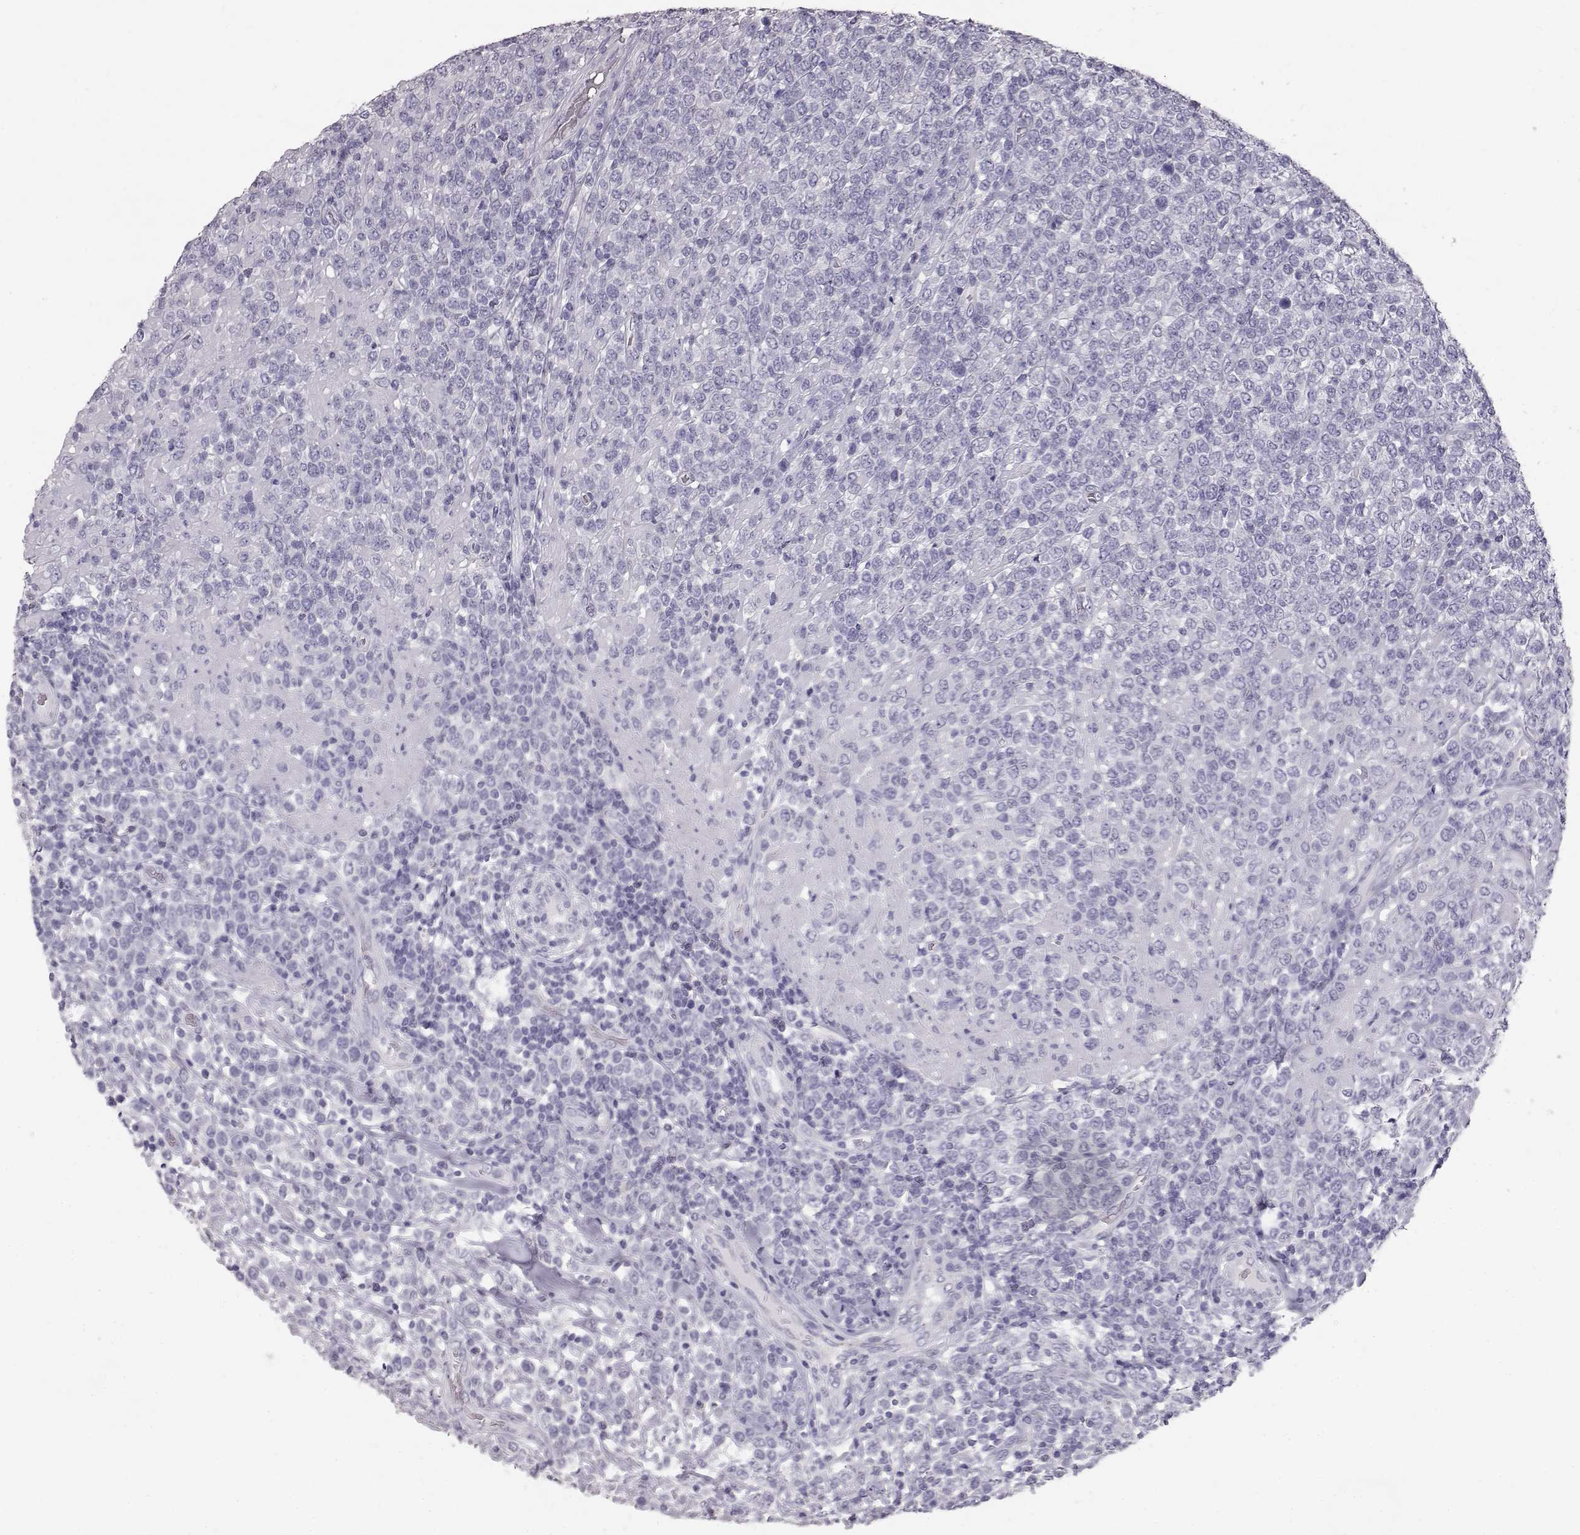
{"staining": {"intensity": "negative", "quantity": "none", "location": "none"}, "tissue": "lymphoma", "cell_type": "Tumor cells", "image_type": "cancer", "snomed": [{"axis": "morphology", "description": "Malignant lymphoma, non-Hodgkin's type, High grade"}, {"axis": "topography", "description": "Soft tissue"}], "caption": "Immunohistochemical staining of human high-grade malignant lymphoma, non-Hodgkin's type shows no significant positivity in tumor cells.", "gene": "KRT33A", "patient": {"sex": "female", "age": 56}}